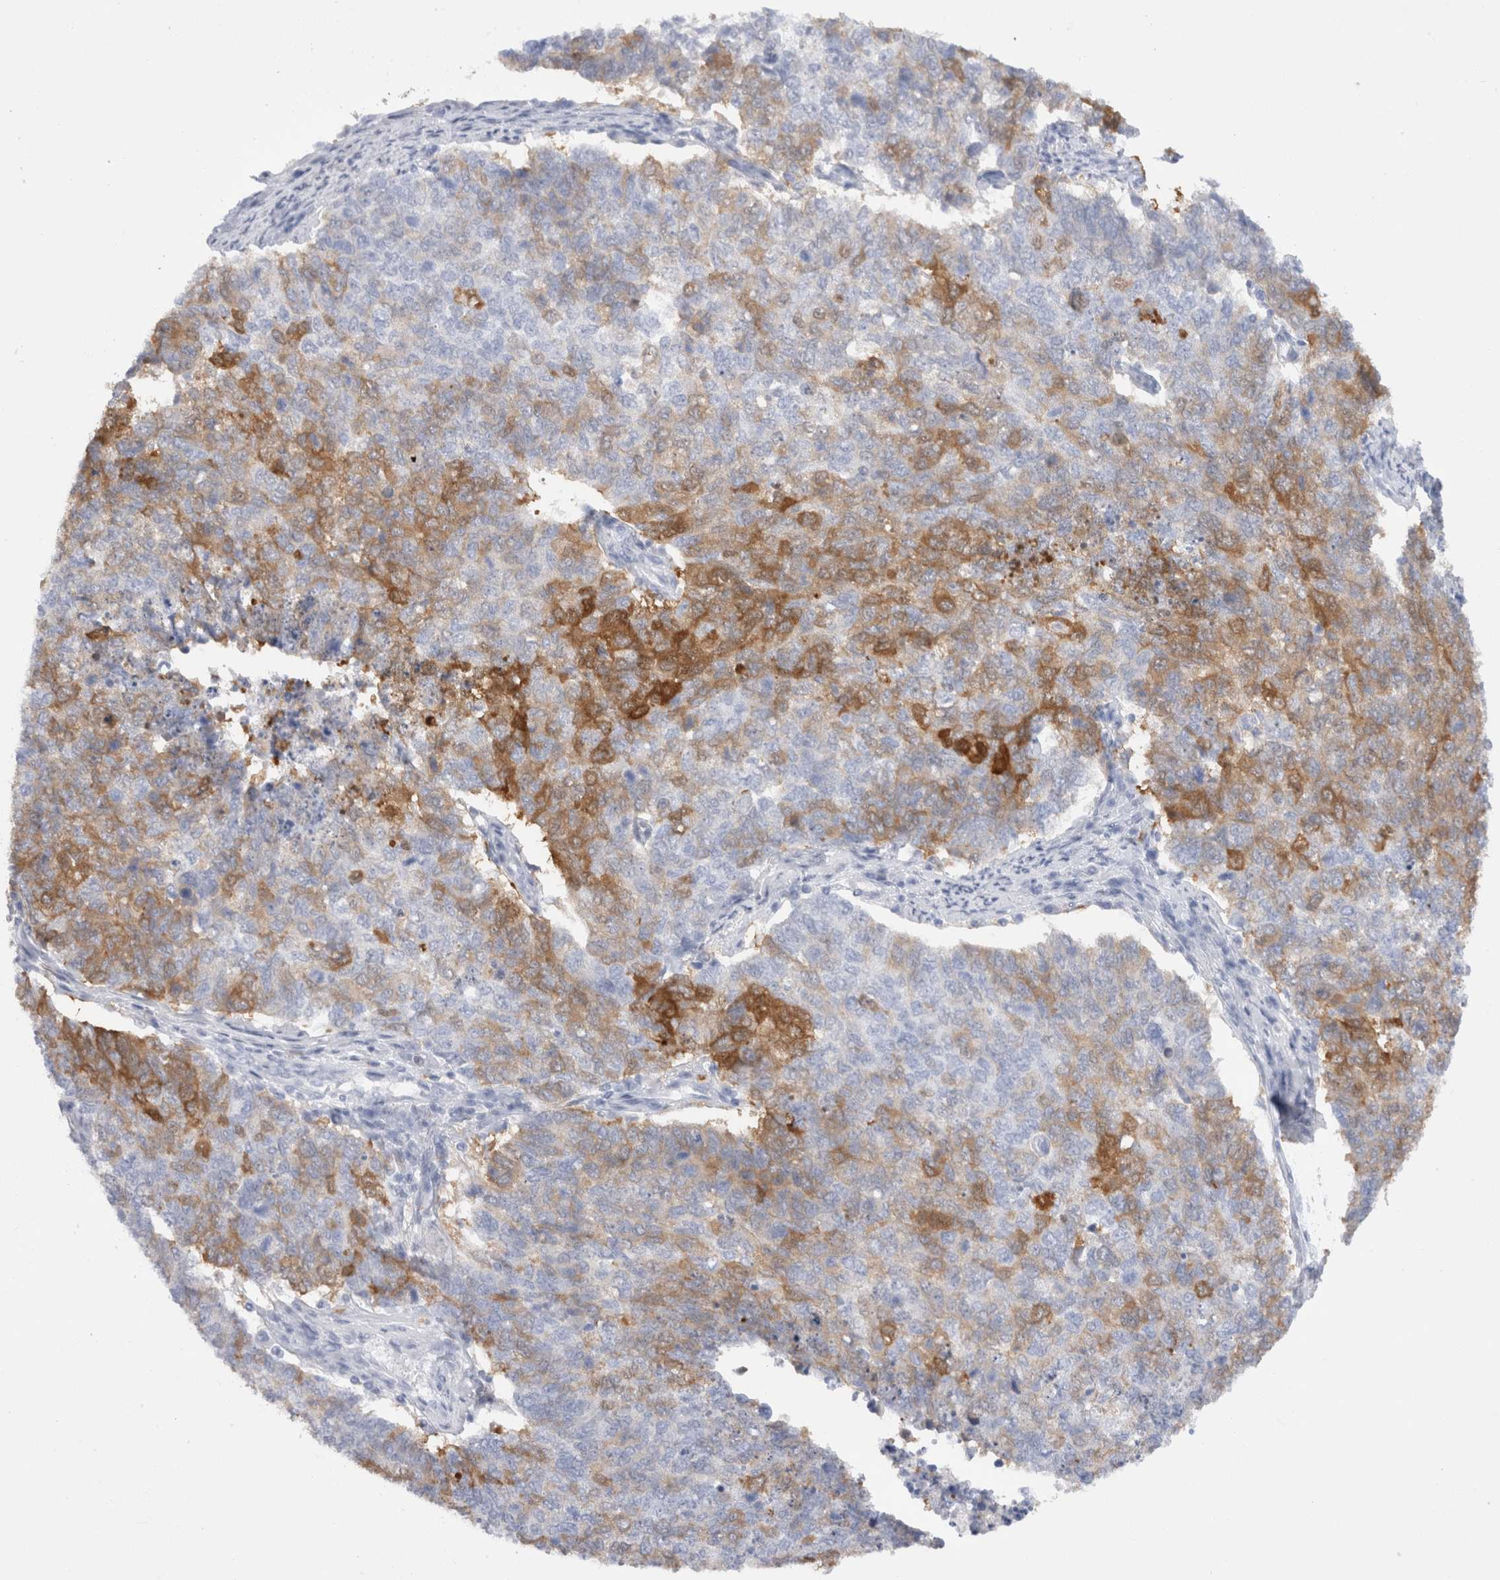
{"staining": {"intensity": "strong", "quantity": "<25%", "location": "cytoplasmic/membranous"}, "tissue": "cervical cancer", "cell_type": "Tumor cells", "image_type": "cancer", "snomed": [{"axis": "morphology", "description": "Squamous cell carcinoma, NOS"}, {"axis": "topography", "description": "Cervix"}], "caption": "IHC (DAB) staining of human cervical cancer (squamous cell carcinoma) demonstrates strong cytoplasmic/membranous protein positivity in about <25% of tumor cells.", "gene": "NAPEPLD", "patient": {"sex": "female", "age": 63}}